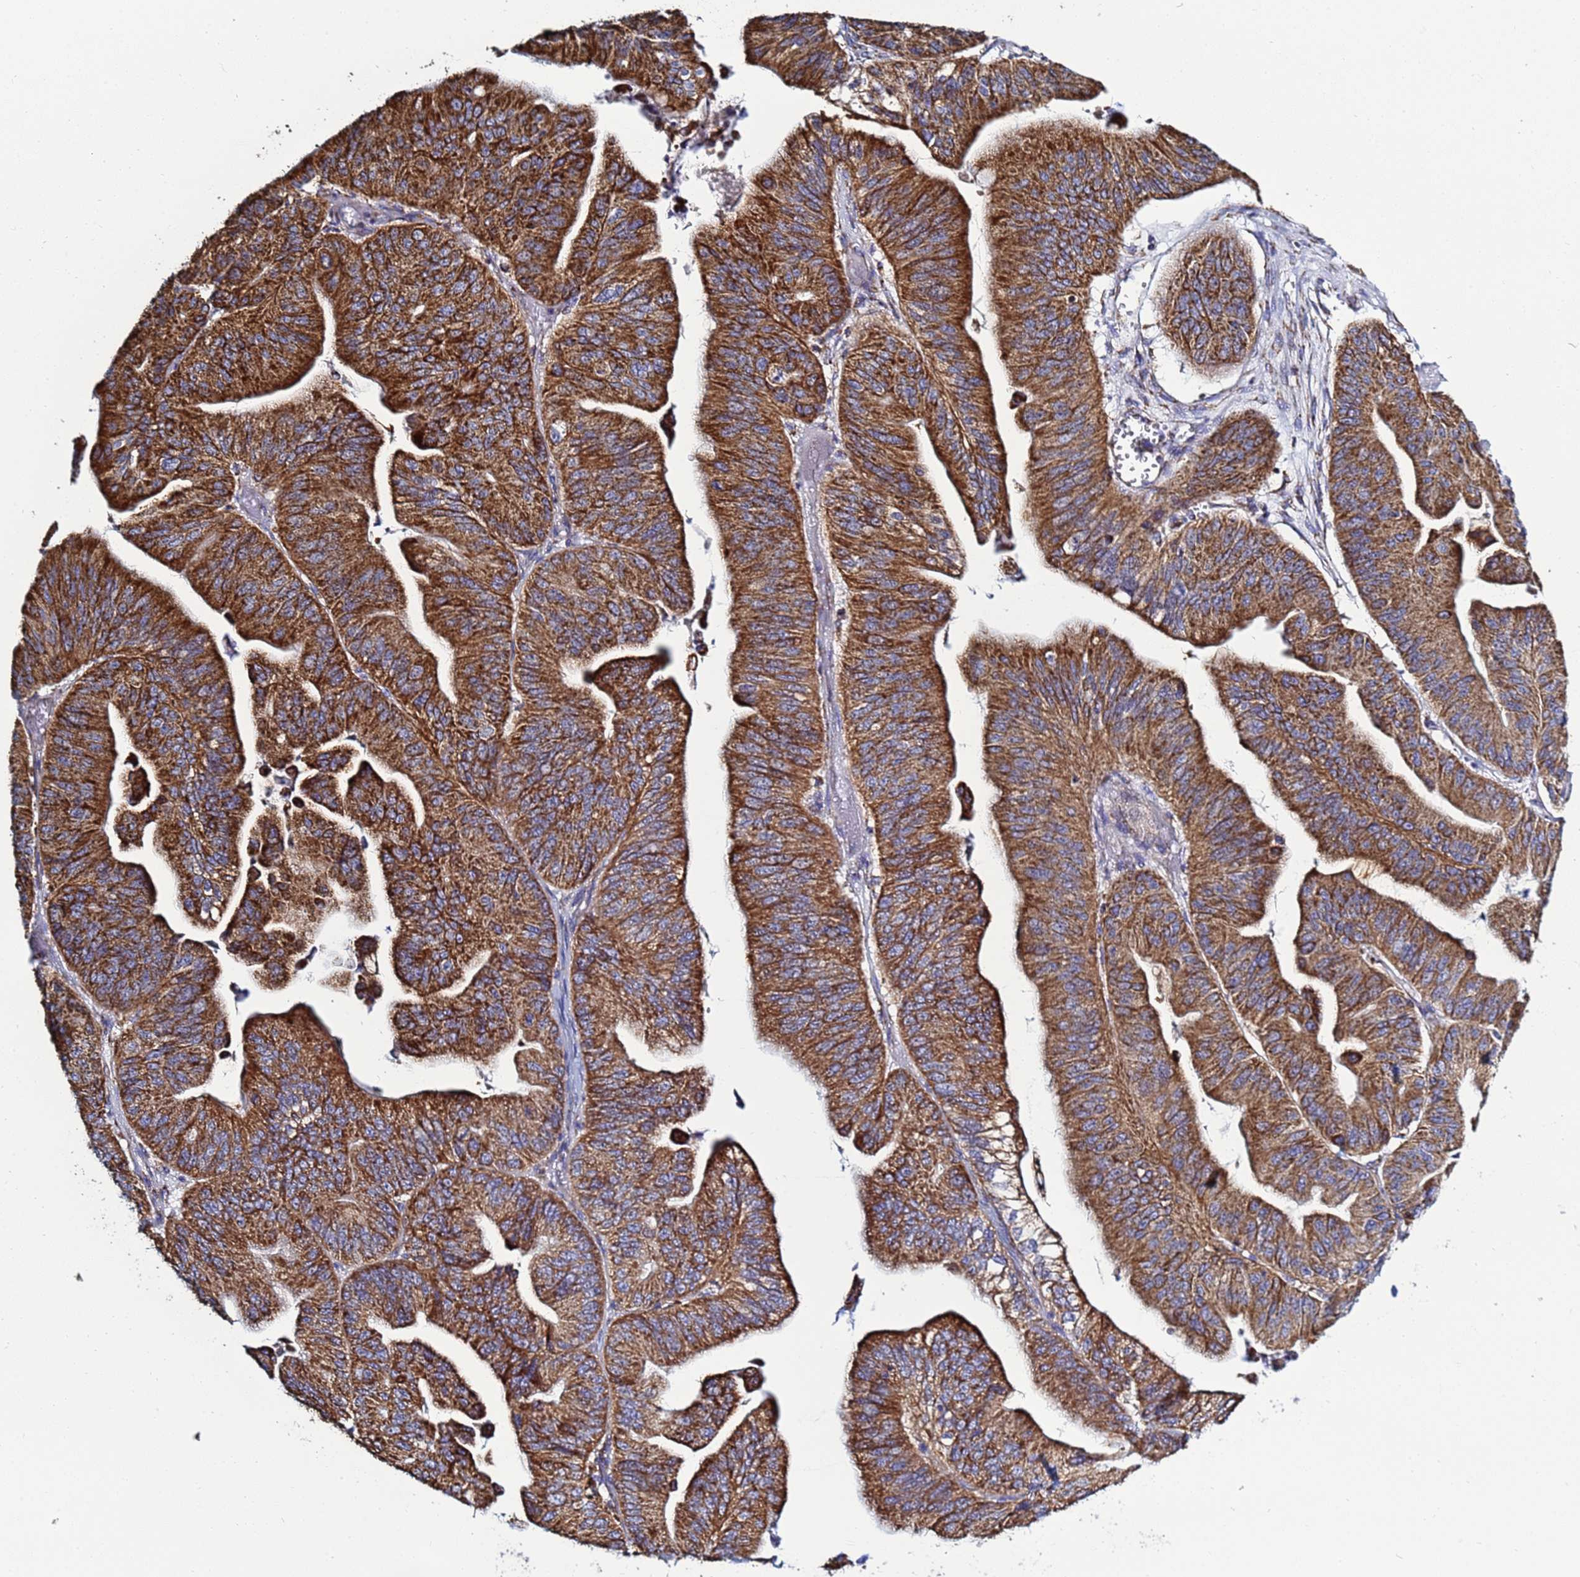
{"staining": {"intensity": "strong", "quantity": ">75%", "location": "cytoplasmic/membranous"}, "tissue": "ovarian cancer", "cell_type": "Tumor cells", "image_type": "cancer", "snomed": [{"axis": "morphology", "description": "Cystadenocarcinoma, mucinous, NOS"}, {"axis": "topography", "description": "Ovary"}], "caption": "A photomicrograph of mucinous cystadenocarcinoma (ovarian) stained for a protein reveals strong cytoplasmic/membranous brown staining in tumor cells. (Stains: DAB in brown, nuclei in blue, Microscopy: brightfield microscopy at high magnification).", "gene": "COQ4", "patient": {"sex": "female", "age": 61}}